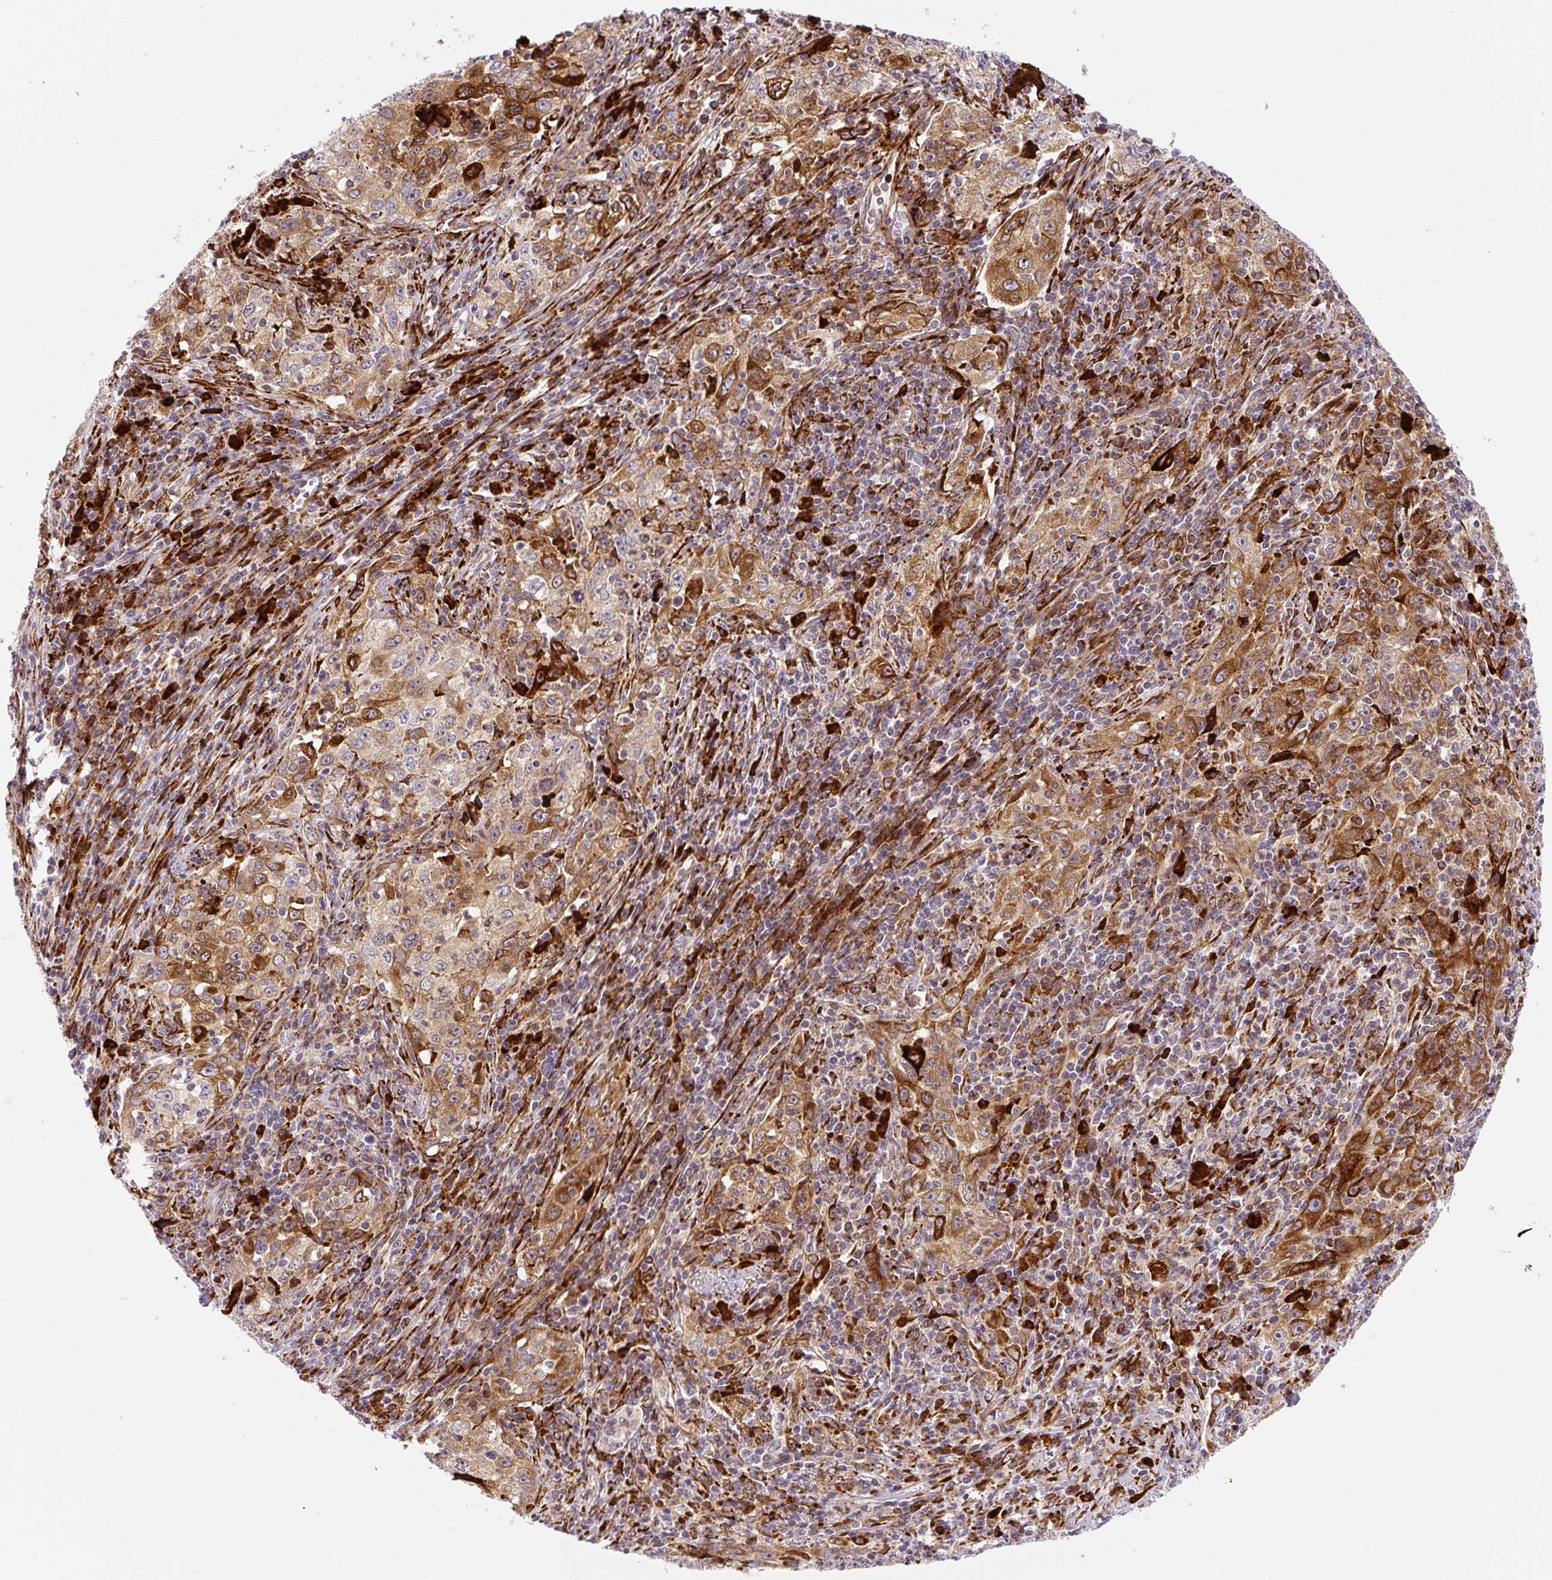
{"staining": {"intensity": "strong", "quantity": ">75%", "location": "cytoplasmic/membranous"}, "tissue": "lung cancer", "cell_type": "Tumor cells", "image_type": "cancer", "snomed": [{"axis": "morphology", "description": "Squamous cell carcinoma, NOS"}, {"axis": "topography", "description": "Lung"}], "caption": "Lung squamous cell carcinoma stained for a protein (brown) demonstrates strong cytoplasmic/membranous positive positivity in approximately >75% of tumor cells.", "gene": "DISP3", "patient": {"sex": "male", "age": 71}}